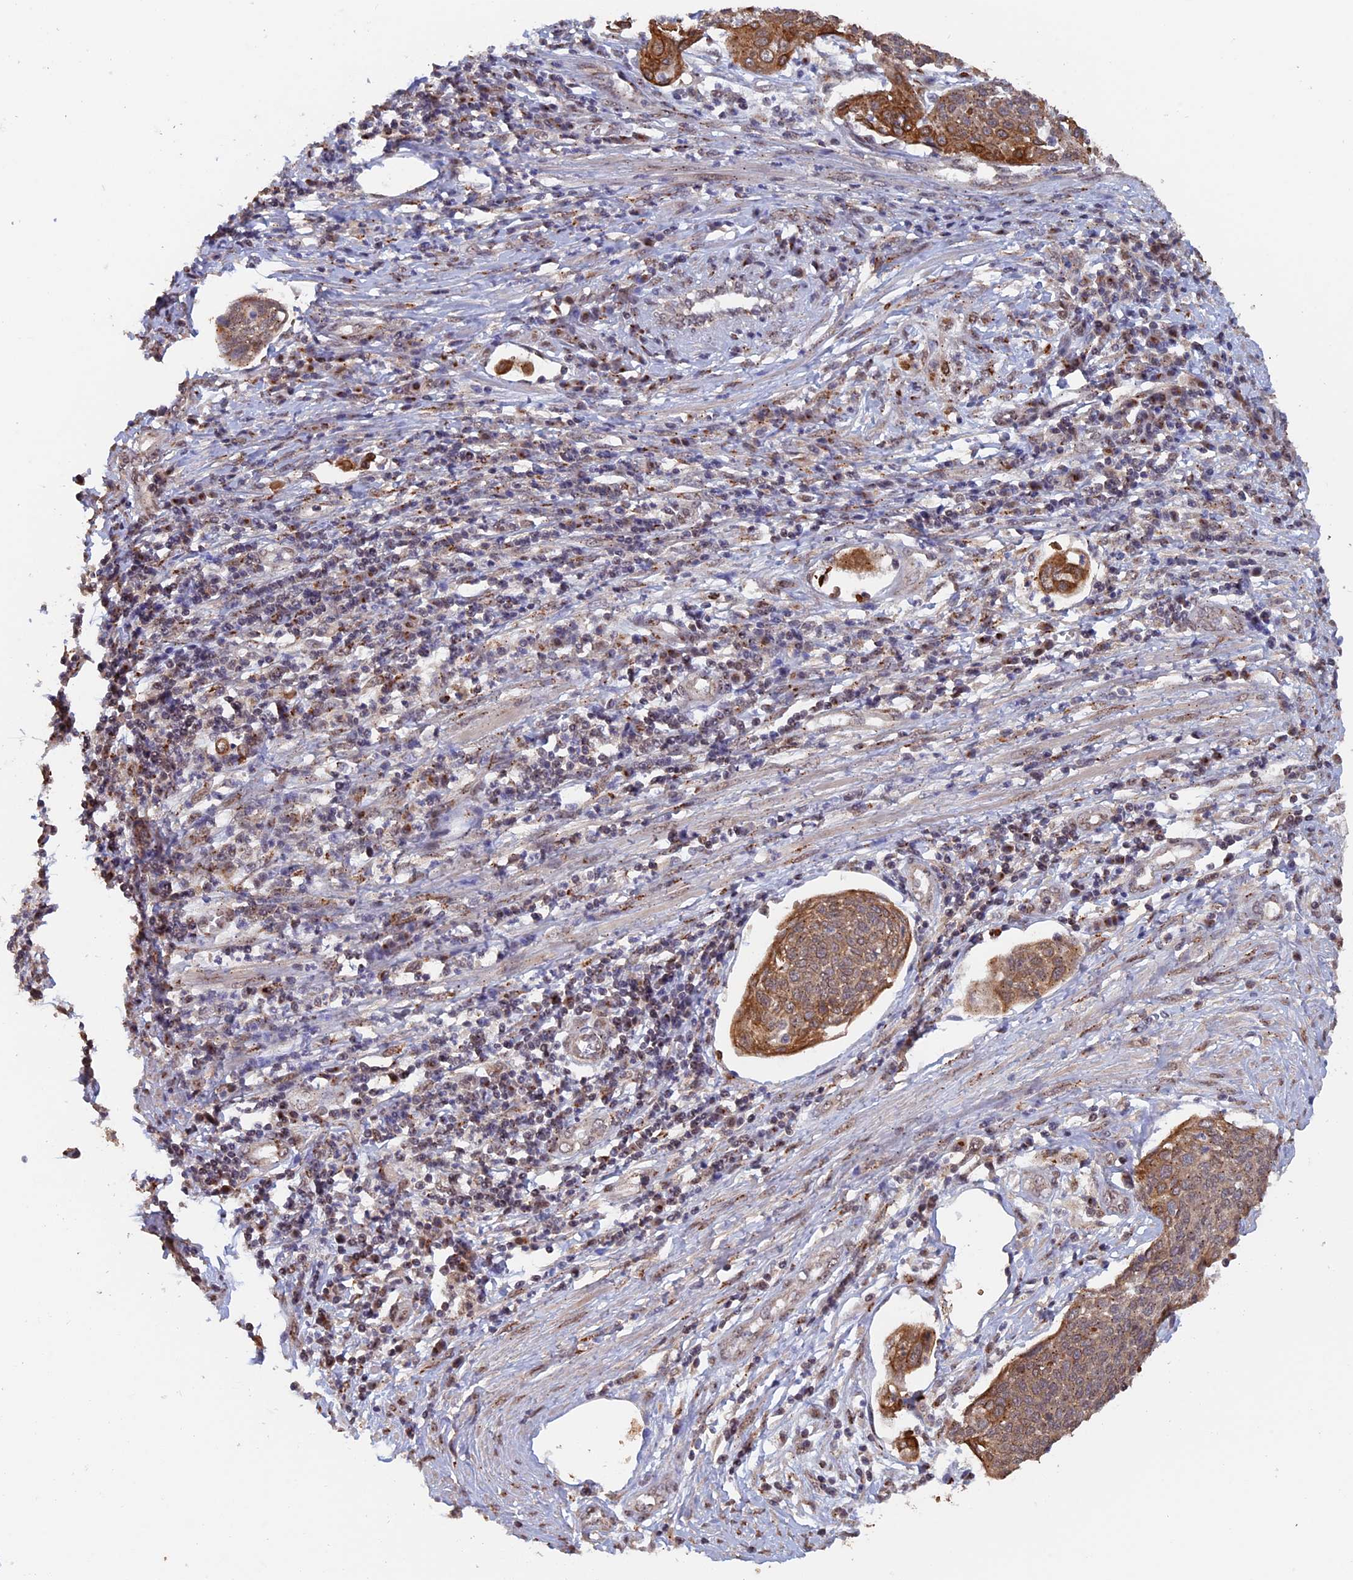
{"staining": {"intensity": "moderate", "quantity": ">75%", "location": "cytoplasmic/membranous"}, "tissue": "cervical cancer", "cell_type": "Tumor cells", "image_type": "cancer", "snomed": [{"axis": "morphology", "description": "Squamous cell carcinoma, NOS"}, {"axis": "topography", "description": "Cervix"}], "caption": "Immunohistochemistry (IHC) (DAB (3,3'-diaminobenzidine)) staining of human cervical squamous cell carcinoma displays moderate cytoplasmic/membranous protein staining in approximately >75% of tumor cells.", "gene": "PIGQ", "patient": {"sex": "female", "age": 34}}